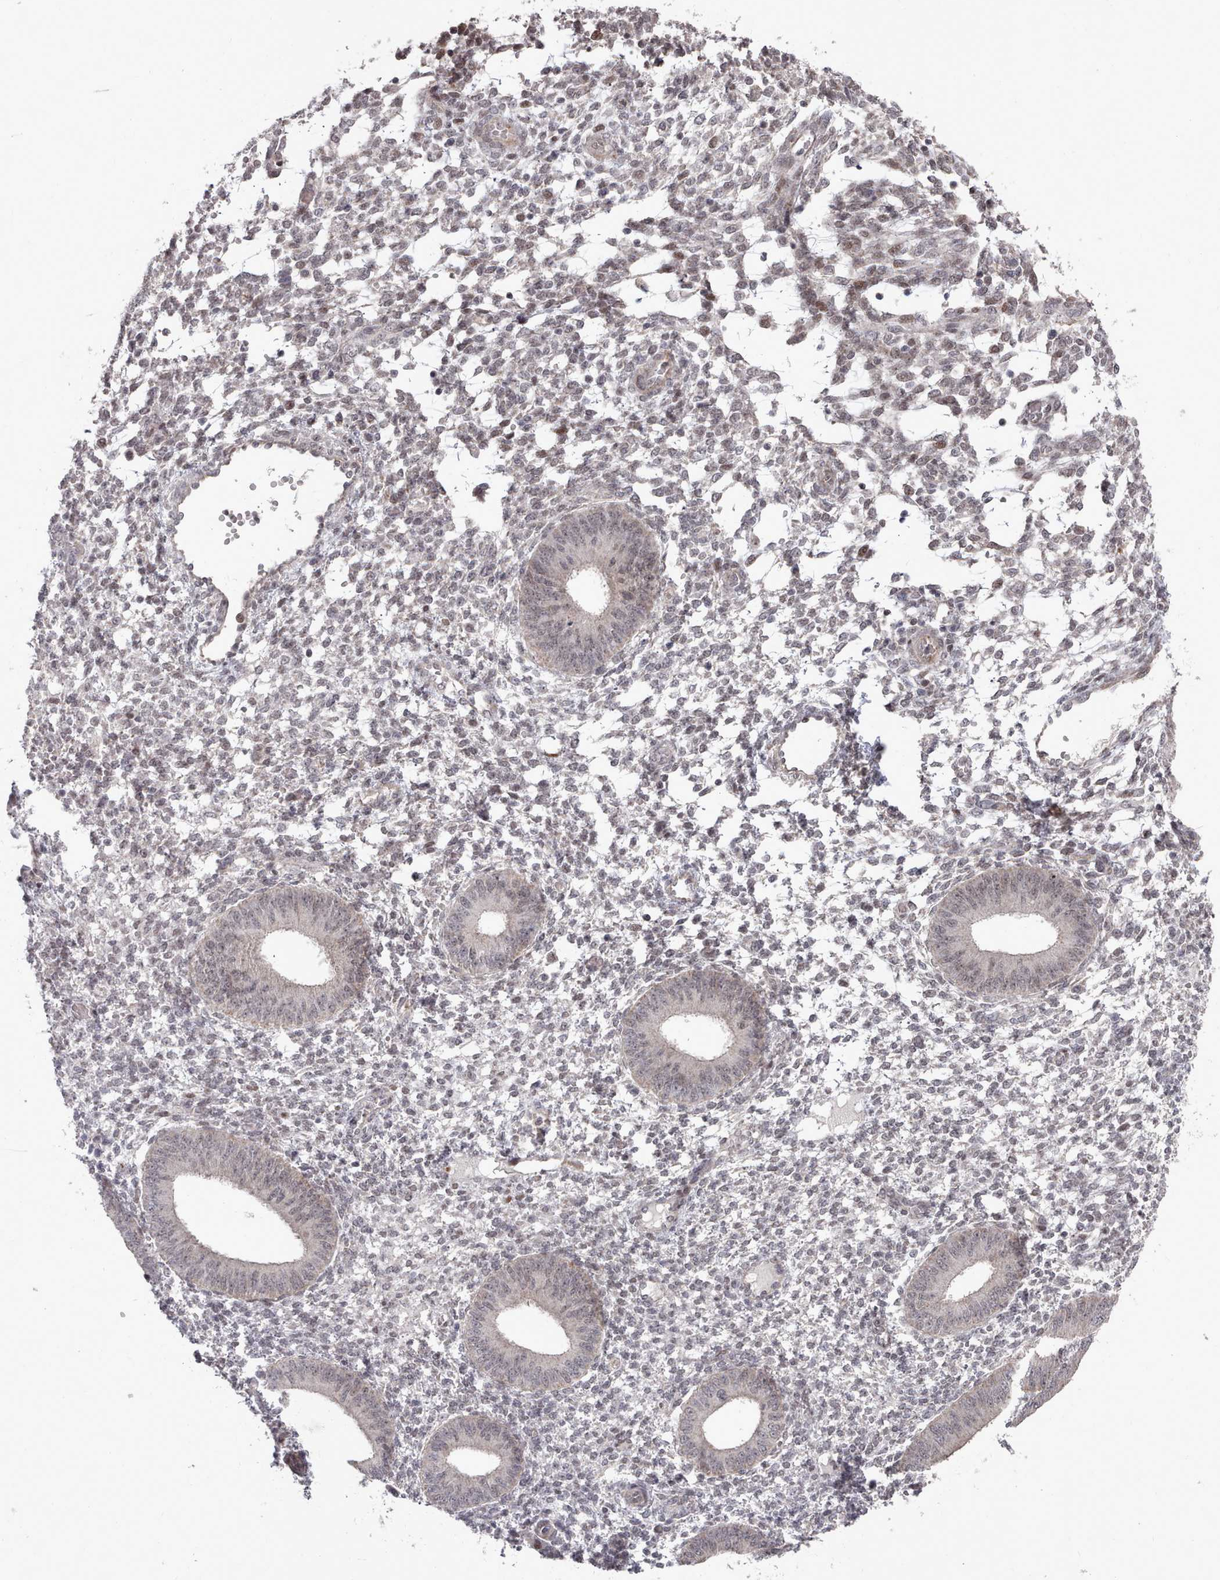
{"staining": {"intensity": "negative", "quantity": "none", "location": "none"}, "tissue": "endometrium", "cell_type": "Cells in endometrial stroma", "image_type": "normal", "snomed": [{"axis": "morphology", "description": "Normal tissue, NOS"}, {"axis": "topography", "description": "Endometrium"}], "caption": "Histopathology image shows no protein positivity in cells in endometrial stroma of benign endometrium. Brightfield microscopy of IHC stained with DAB (3,3'-diaminobenzidine) (brown) and hematoxylin (blue), captured at high magnification.", "gene": "CPSF4", "patient": {"sex": "female", "age": 49}}